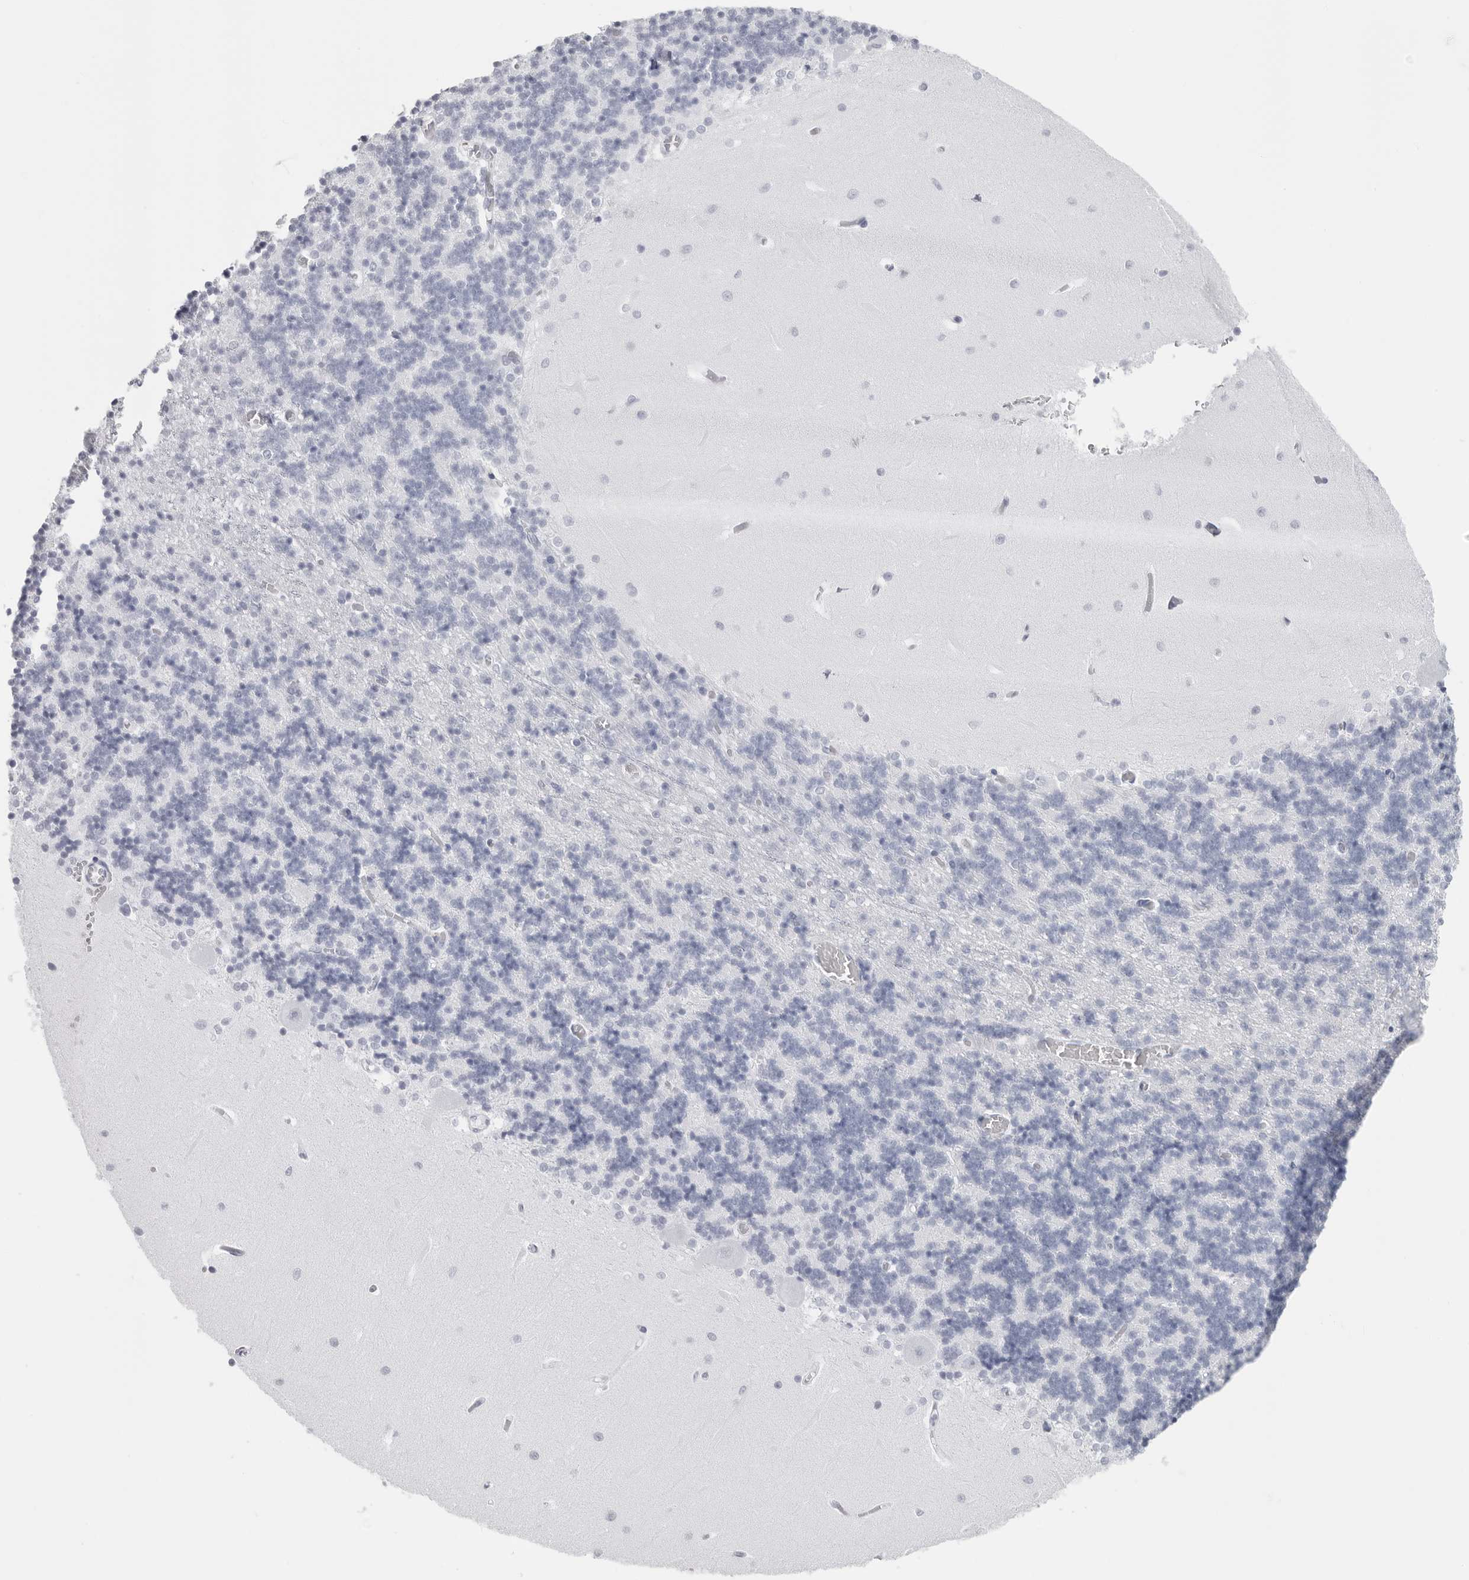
{"staining": {"intensity": "negative", "quantity": "none", "location": "none"}, "tissue": "cerebellum", "cell_type": "Cells in granular layer", "image_type": "normal", "snomed": [{"axis": "morphology", "description": "Normal tissue, NOS"}, {"axis": "topography", "description": "Cerebellum"}], "caption": "Immunohistochemical staining of benign cerebellum reveals no significant expression in cells in granular layer.", "gene": "CST2", "patient": {"sex": "male", "age": 37}}